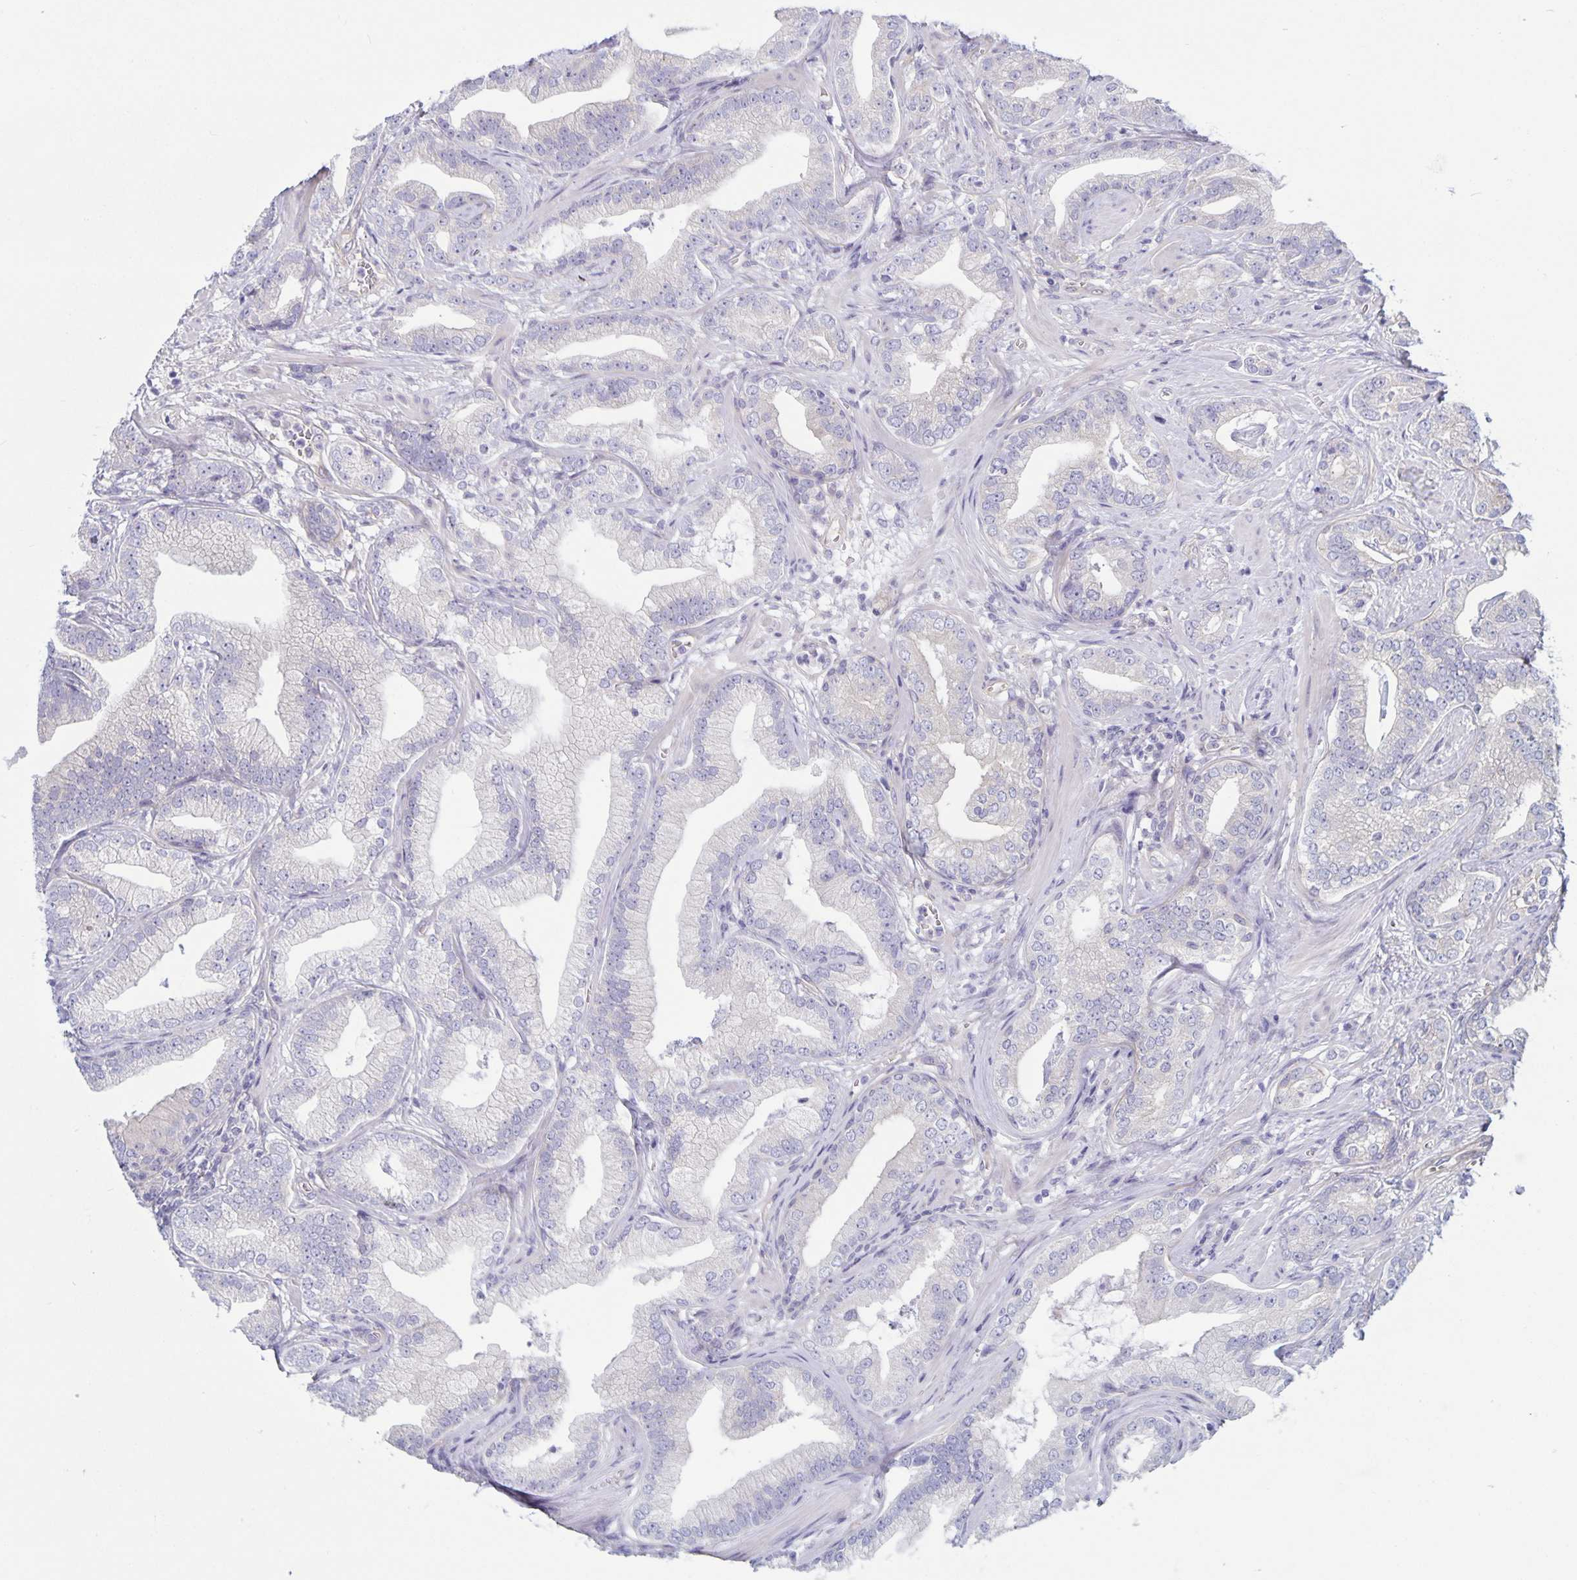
{"staining": {"intensity": "negative", "quantity": "none", "location": "none"}, "tissue": "prostate cancer", "cell_type": "Tumor cells", "image_type": "cancer", "snomed": [{"axis": "morphology", "description": "Adenocarcinoma, Low grade"}, {"axis": "topography", "description": "Prostate"}], "caption": "Histopathology image shows no significant protein expression in tumor cells of prostate cancer. (Brightfield microscopy of DAB (3,3'-diaminobenzidine) IHC at high magnification).", "gene": "PLCB3", "patient": {"sex": "male", "age": 62}}